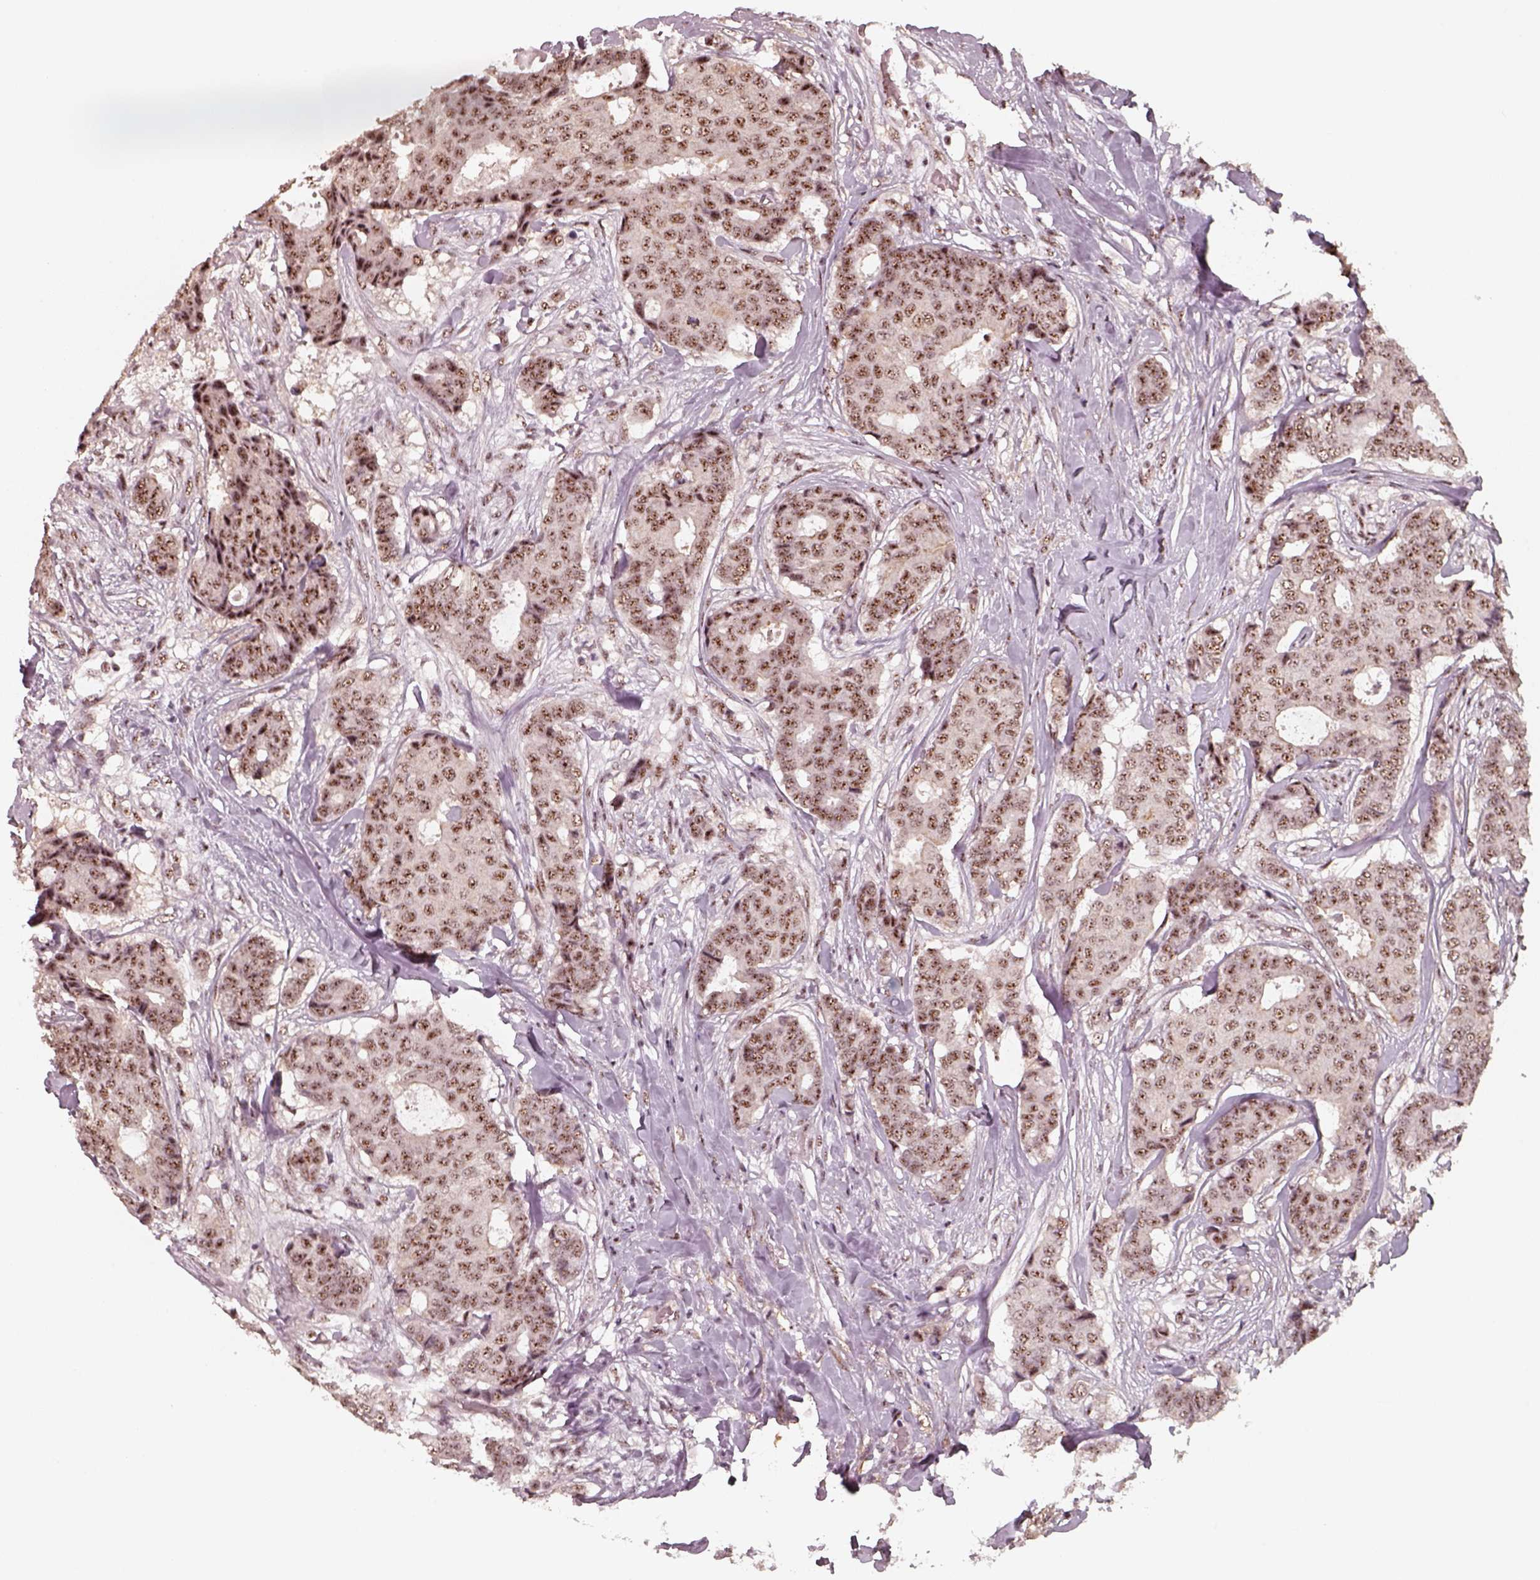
{"staining": {"intensity": "strong", "quantity": ">75%", "location": "nuclear"}, "tissue": "breast cancer", "cell_type": "Tumor cells", "image_type": "cancer", "snomed": [{"axis": "morphology", "description": "Duct carcinoma"}, {"axis": "topography", "description": "Breast"}], "caption": "Breast cancer (infiltrating ductal carcinoma) stained with a brown dye exhibits strong nuclear positive expression in approximately >75% of tumor cells.", "gene": "ATXN7L3", "patient": {"sex": "female", "age": 75}}